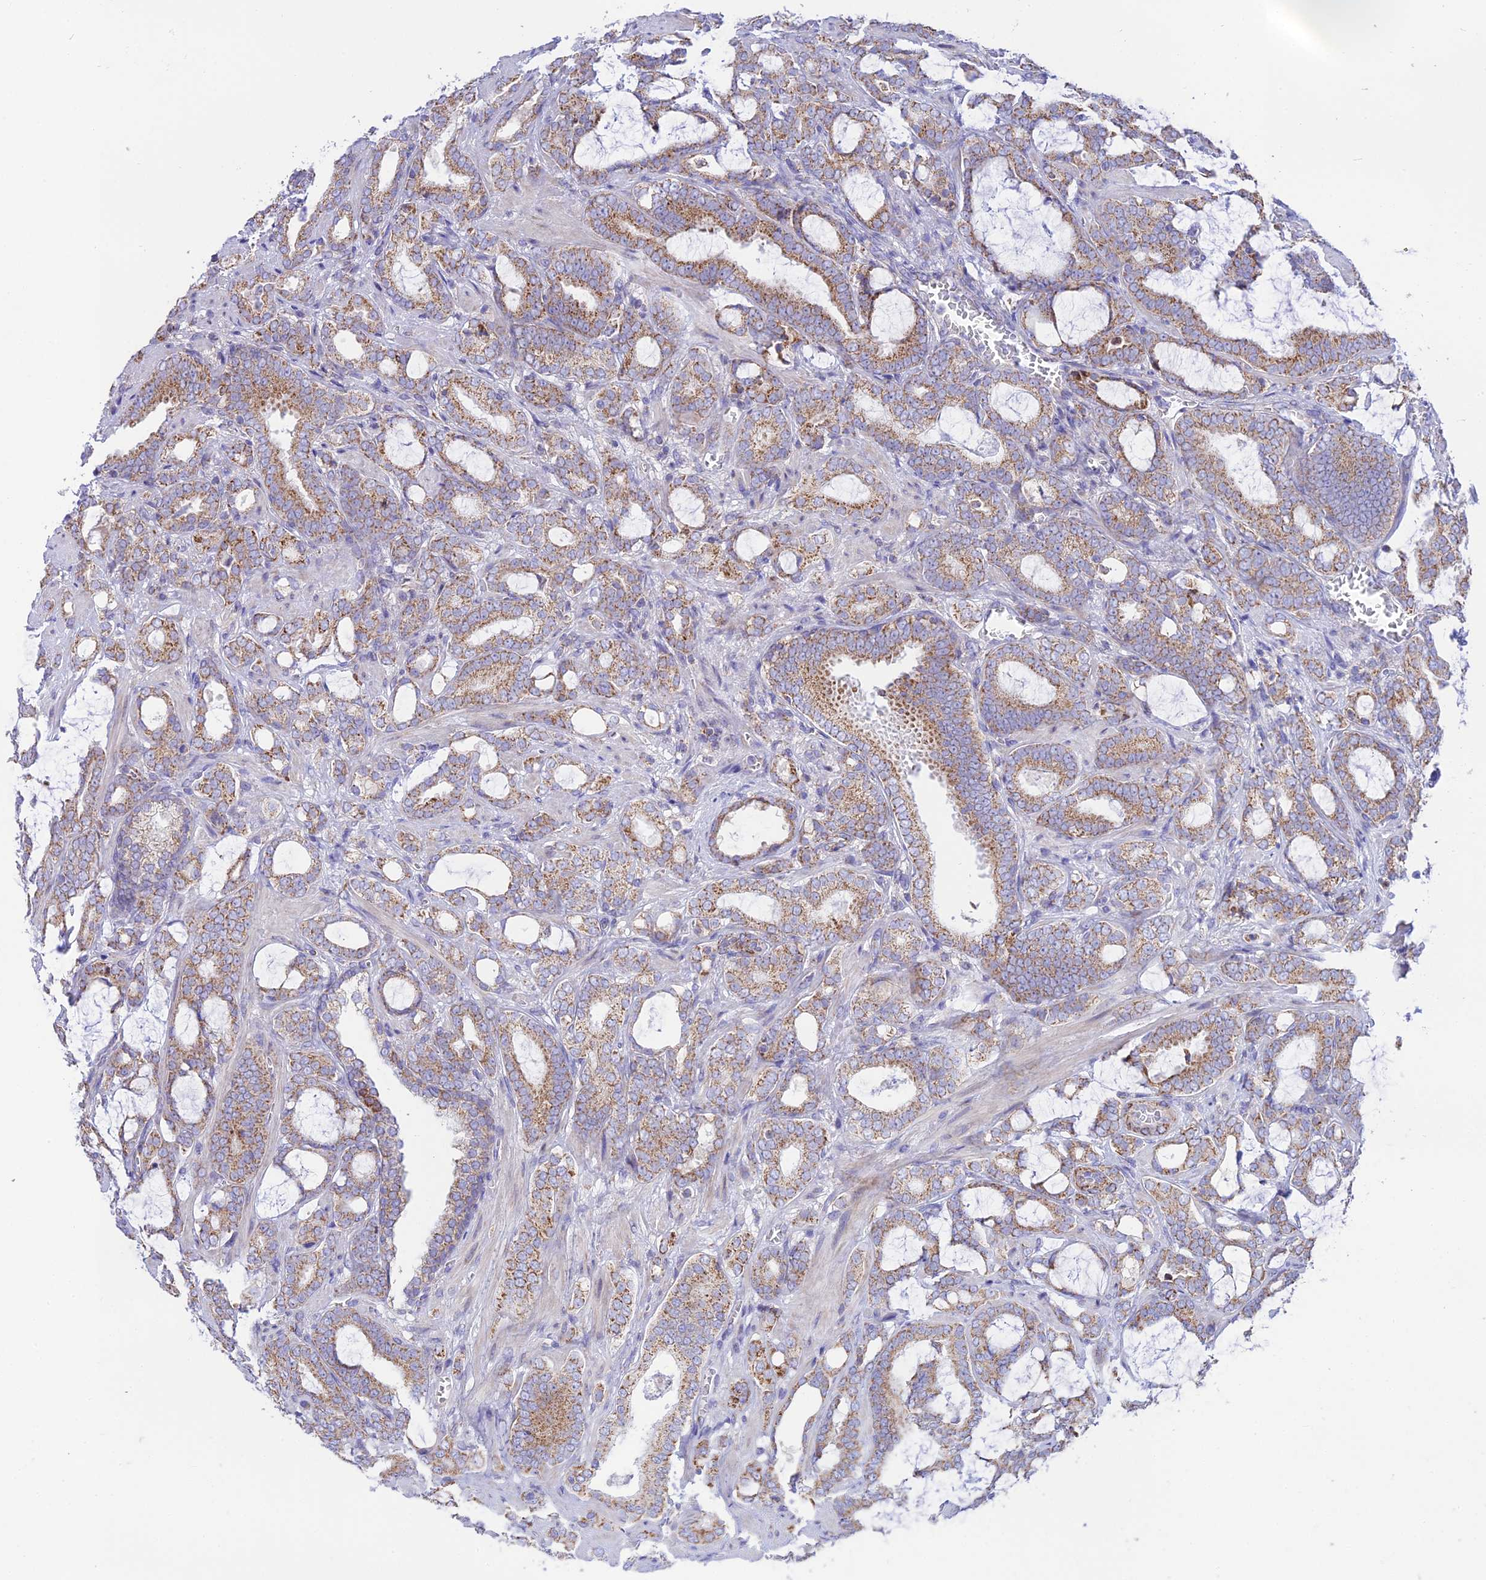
{"staining": {"intensity": "moderate", "quantity": ">75%", "location": "cytoplasmic/membranous"}, "tissue": "prostate cancer", "cell_type": "Tumor cells", "image_type": "cancer", "snomed": [{"axis": "morphology", "description": "Adenocarcinoma, High grade"}, {"axis": "topography", "description": "Prostate and seminal vesicle, NOS"}], "caption": "This is an image of immunohistochemistry staining of prostate cancer, which shows moderate expression in the cytoplasmic/membranous of tumor cells.", "gene": "HSDL2", "patient": {"sex": "male", "age": 67}}